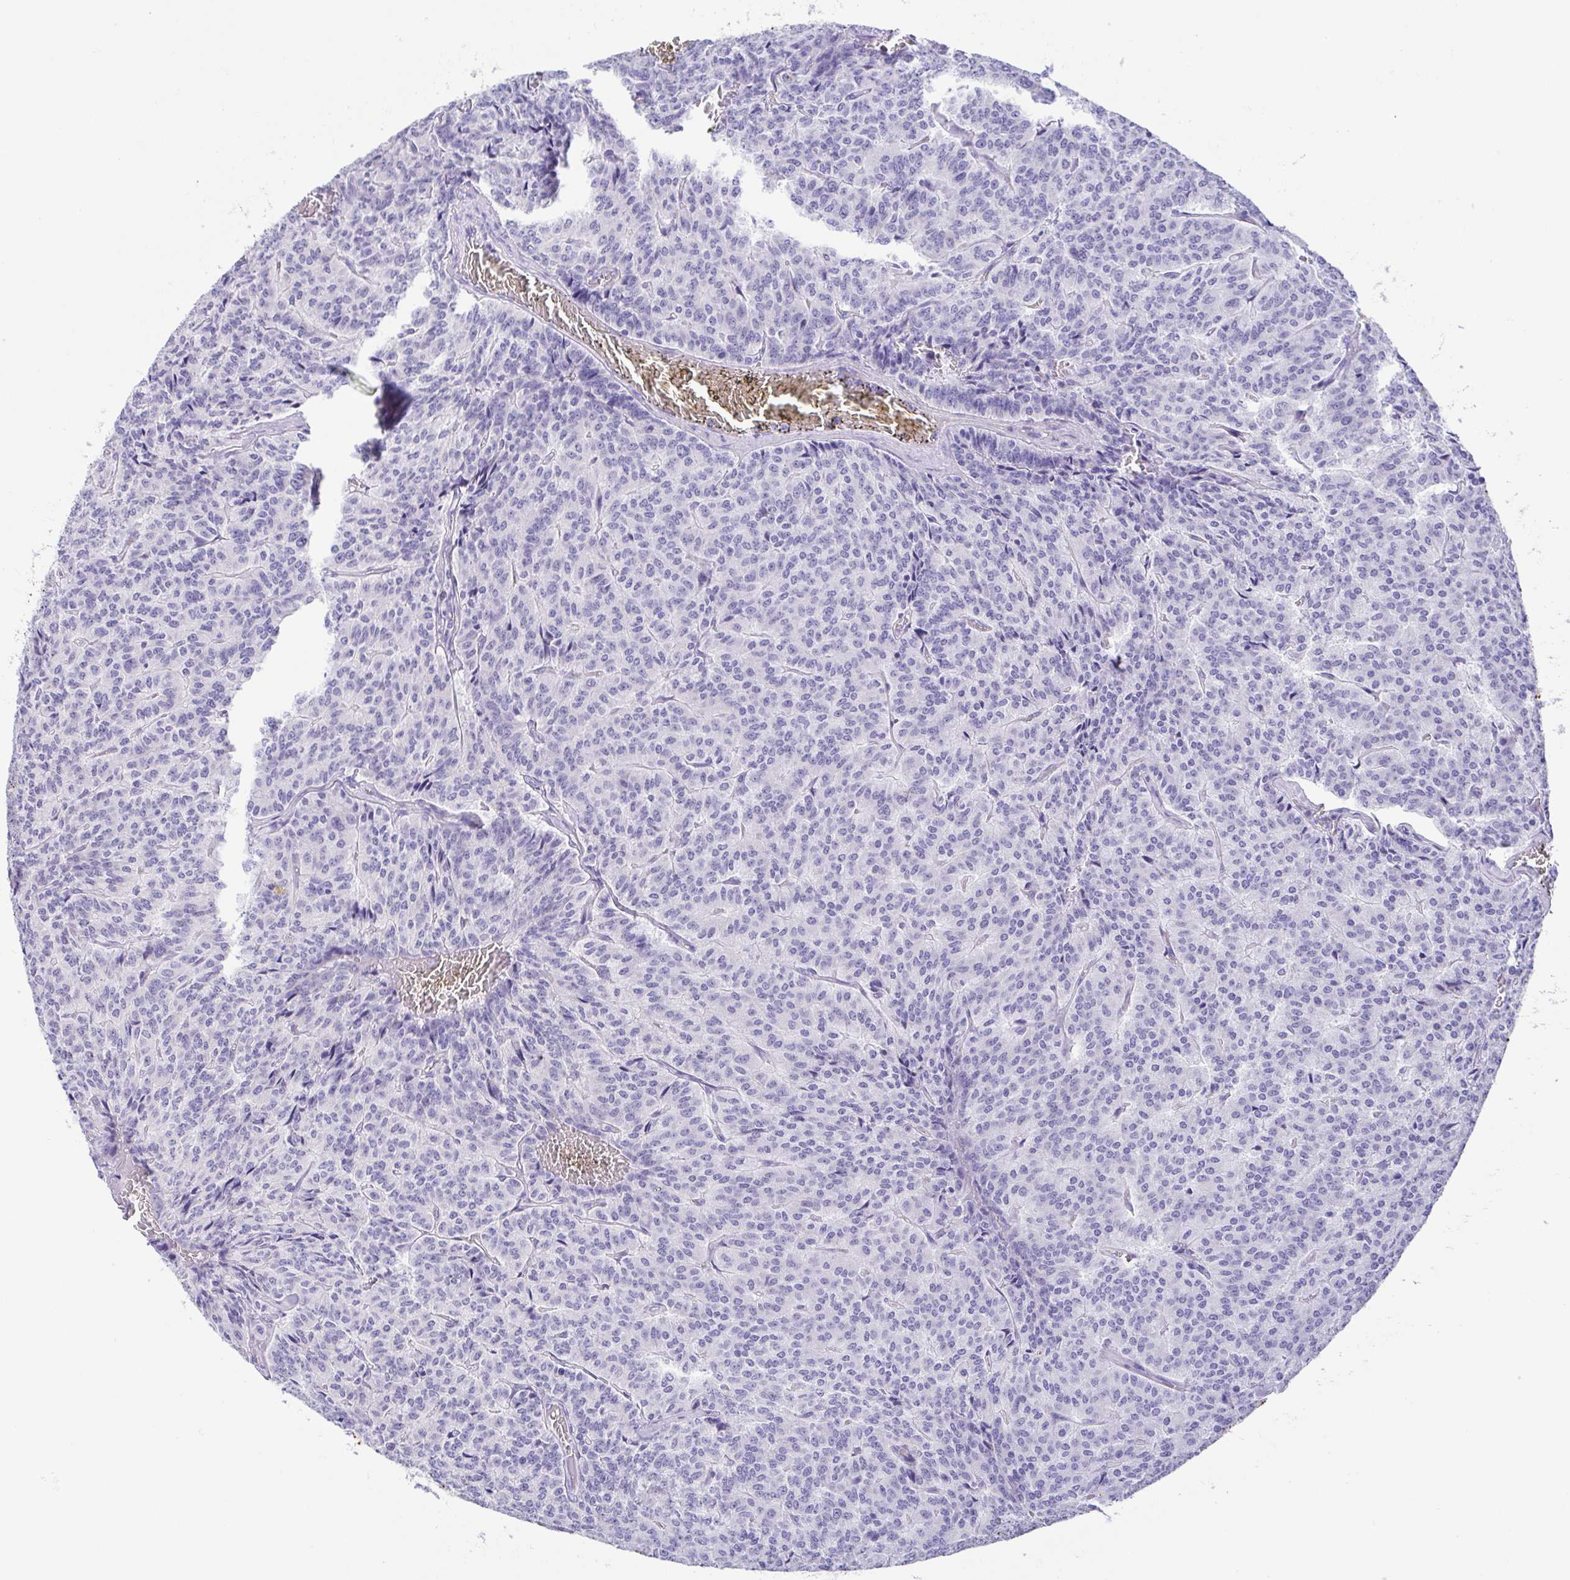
{"staining": {"intensity": "negative", "quantity": "none", "location": "none"}, "tissue": "carcinoid", "cell_type": "Tumor cells", "image_type": "cancer", "snomed": [{"axis": "morphology", "description": "Carcinoid, malignant, NOS"}, {"axis": "topography", "description": "Lung"}], "caption": "Tumor cells are negative for brown protein staining in malignant carcinoid.", "gene": "MYL7", "patient": {"sex": "male", "age": 70}}